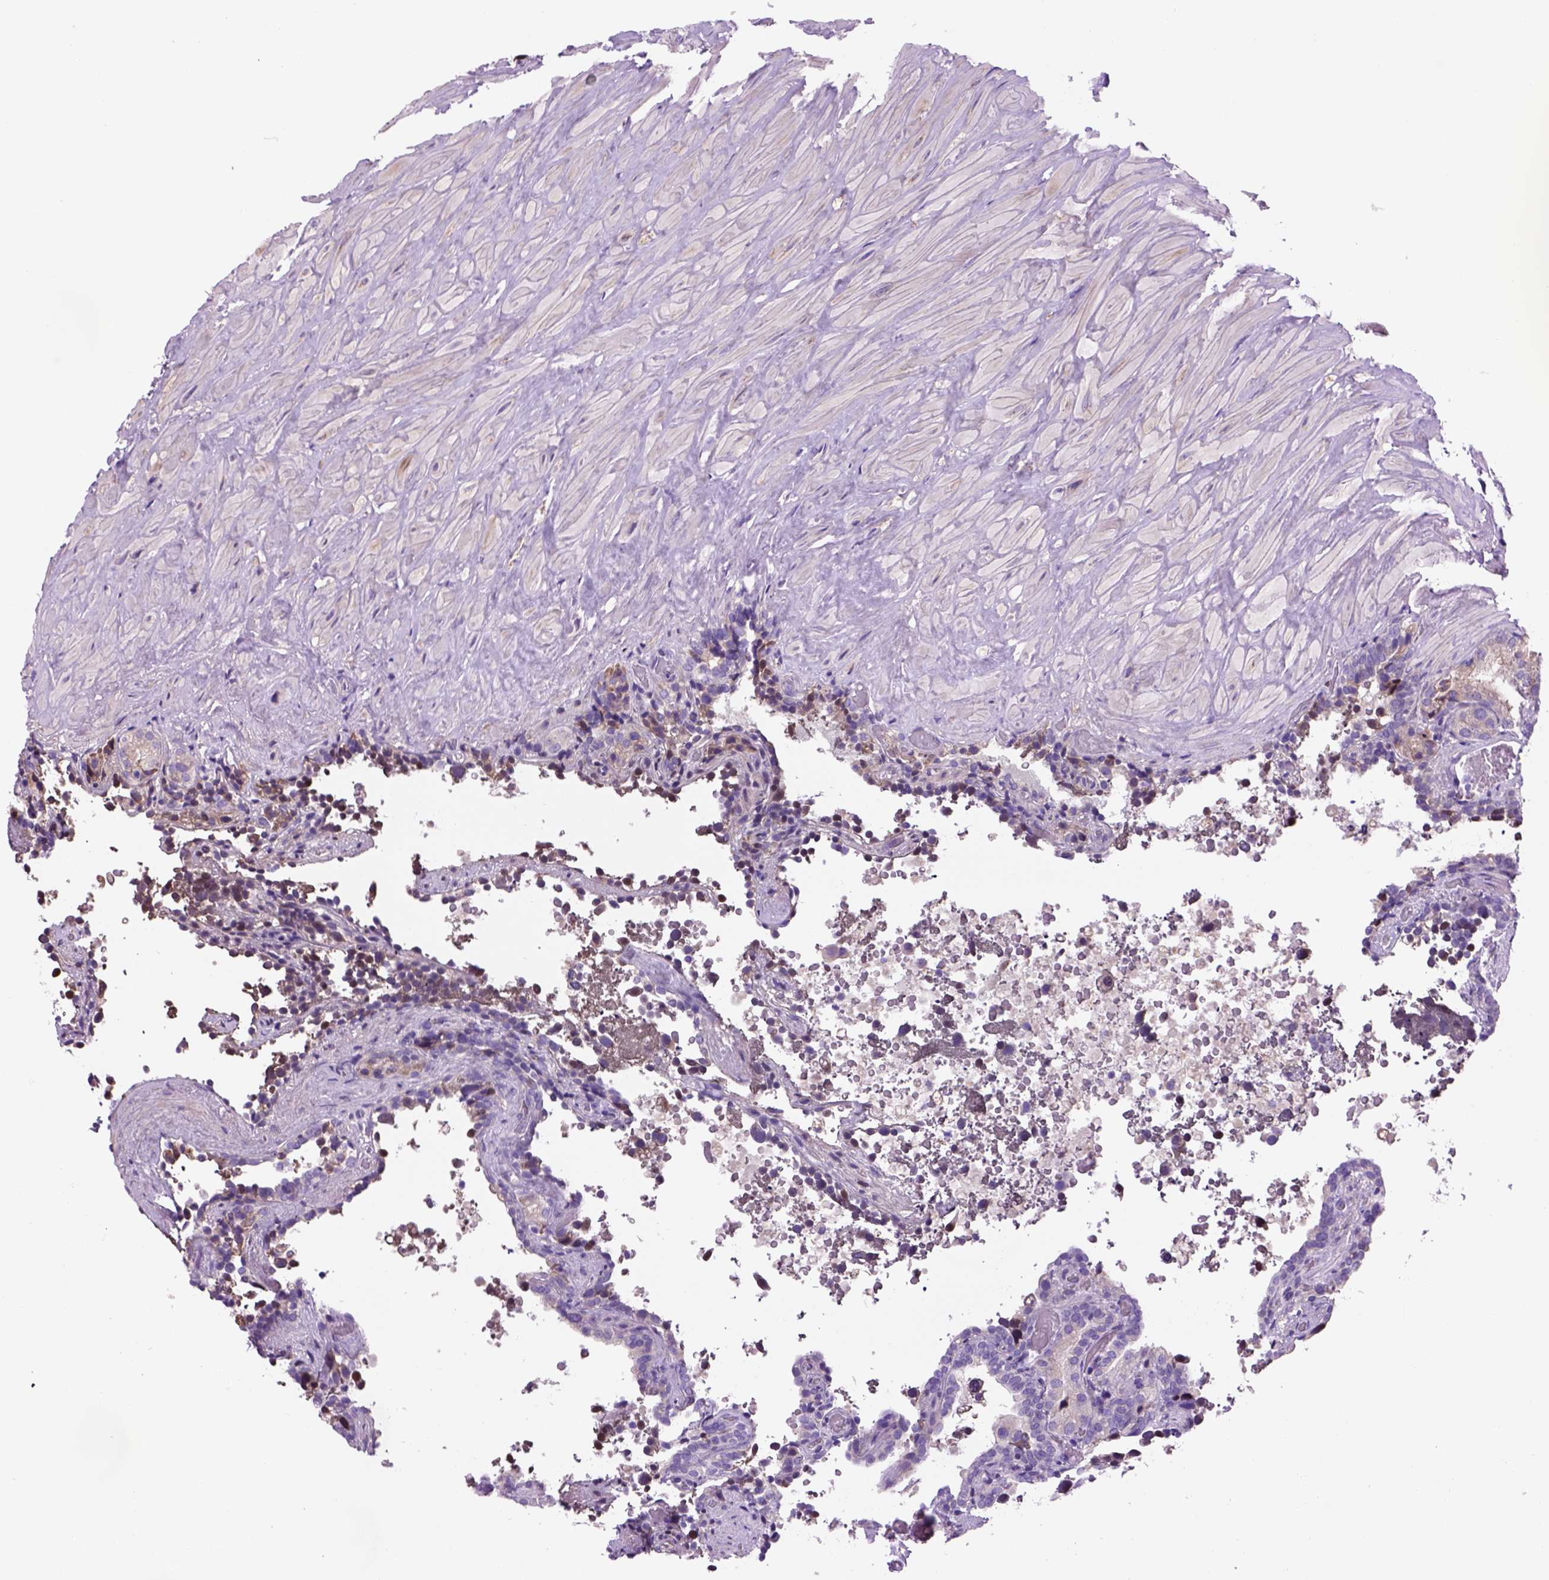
{"staining": {"intensity": "negative", "quantity": "none", "location": "none"}, "tissue": "seminal vesicle", "cell_type": "Glandular cells", "image_type": "normal", "snomed": [{"axis": "morphology", "description": "Normal tissue, NOS"}, {"axis": "topography", "description": "Seminal veicle"}], "caption": "High power microscopy photomicrograph of an immunohistochemistry image of unremarkable seminal vesicle, revealing no significant staining in glandular cells. (DAB (3,3'-diaminobenzidine) IHC visualized using brightfield microscopy, high magnification).", "gene": "PIAS3", "patient": {"sex": "male", "age": 60}}